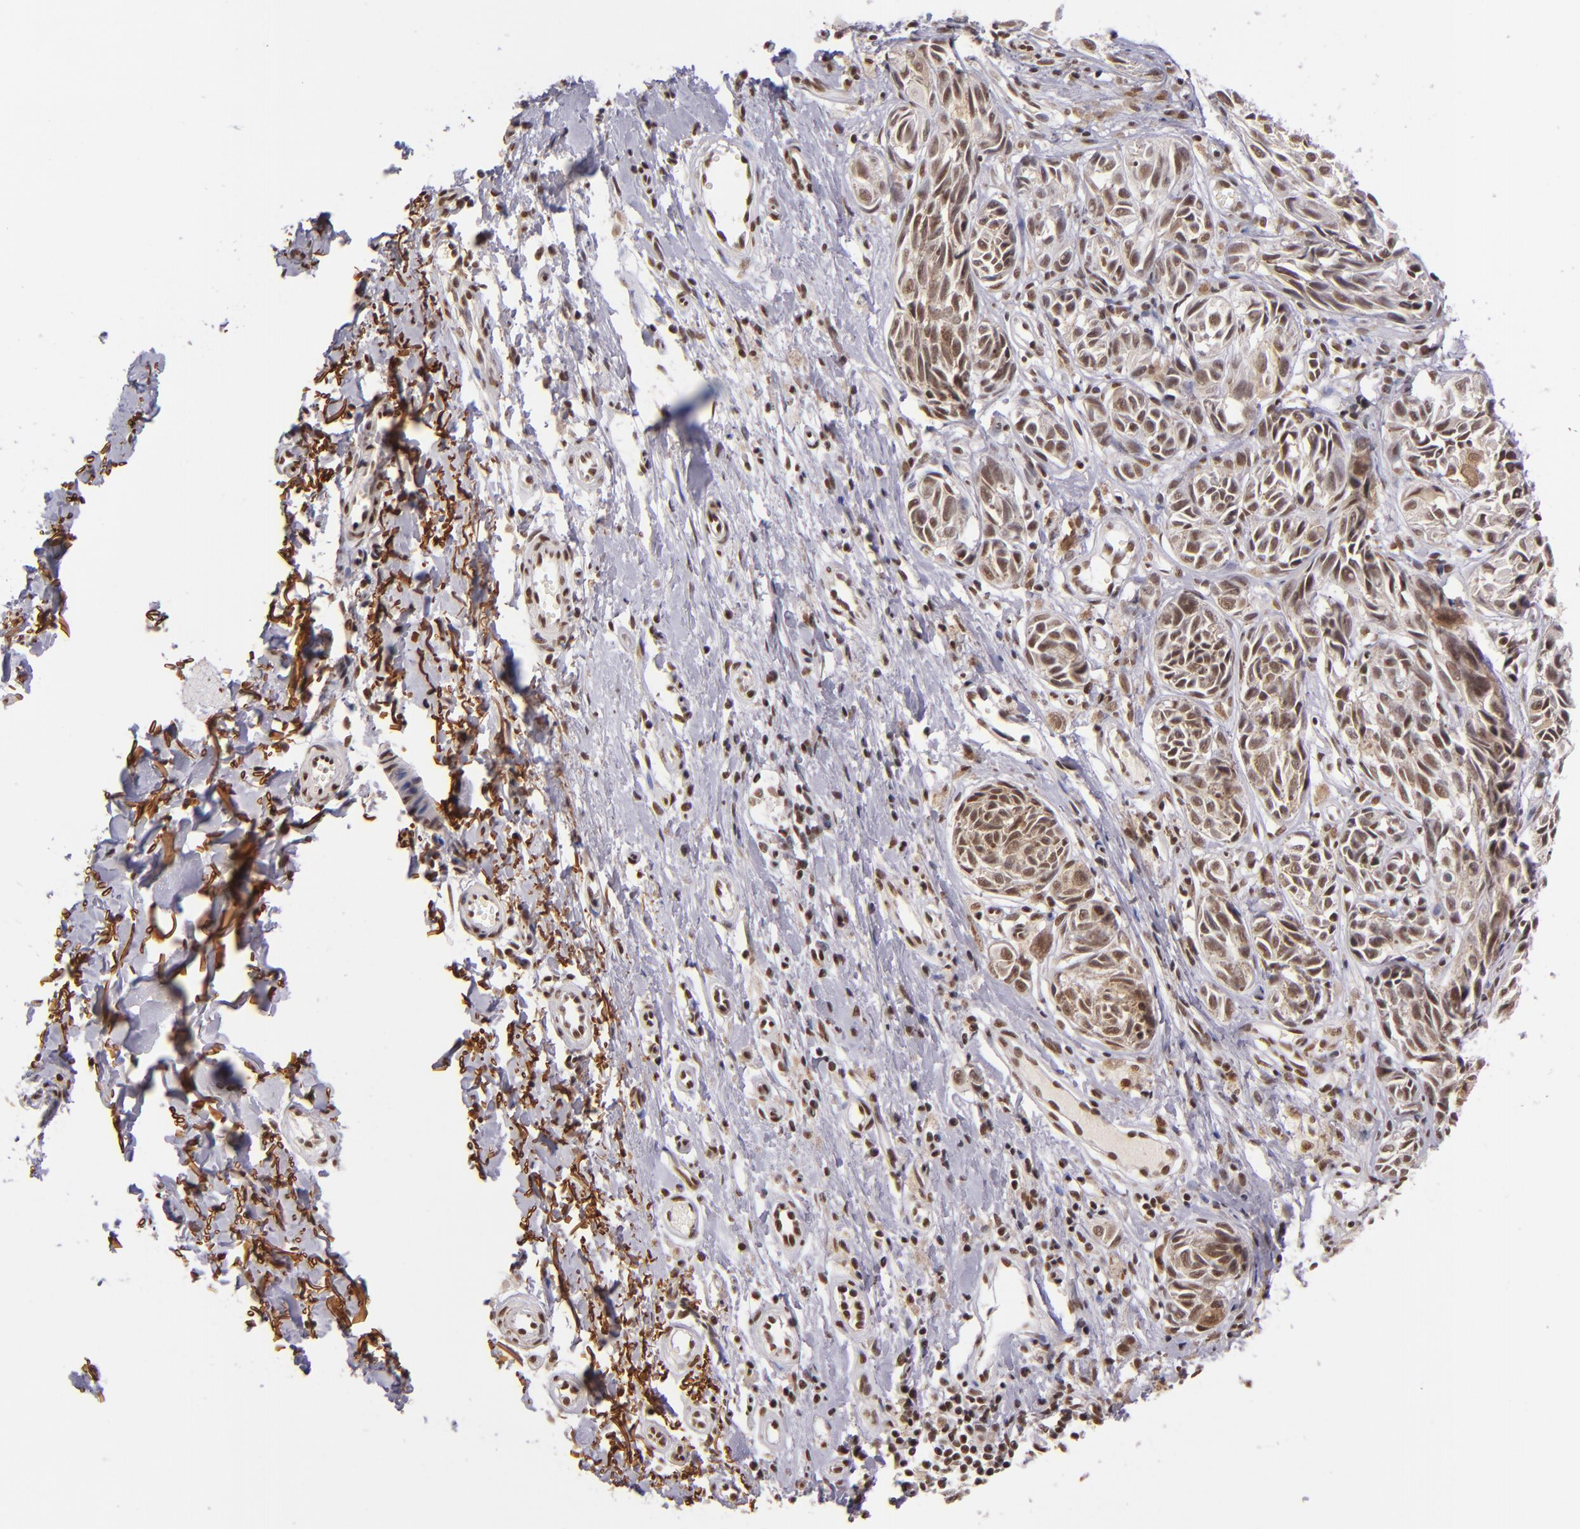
{"staining": {"intensity": "moderate", "quantity": ">75%", "location": "cytoplasmic/membranous,nuclear"}, "tissue": "melanoma", "cell_type": "Tumor cells", "image_type": "cancer", "snomed": [{"axis": "morphology", "description": "Malignant melanoma, NOS"}, {"axis": "topography", "description": "Skin"}], "caption": "This histopathology image displays IHC staining of human malignant melanoma, with medium moderate cytoplasmic/membranous and nuclear staining in approximately >75% of tumor cells.", "gene": "ZNF148", "patient": {"sex": "male", "age": 67}}